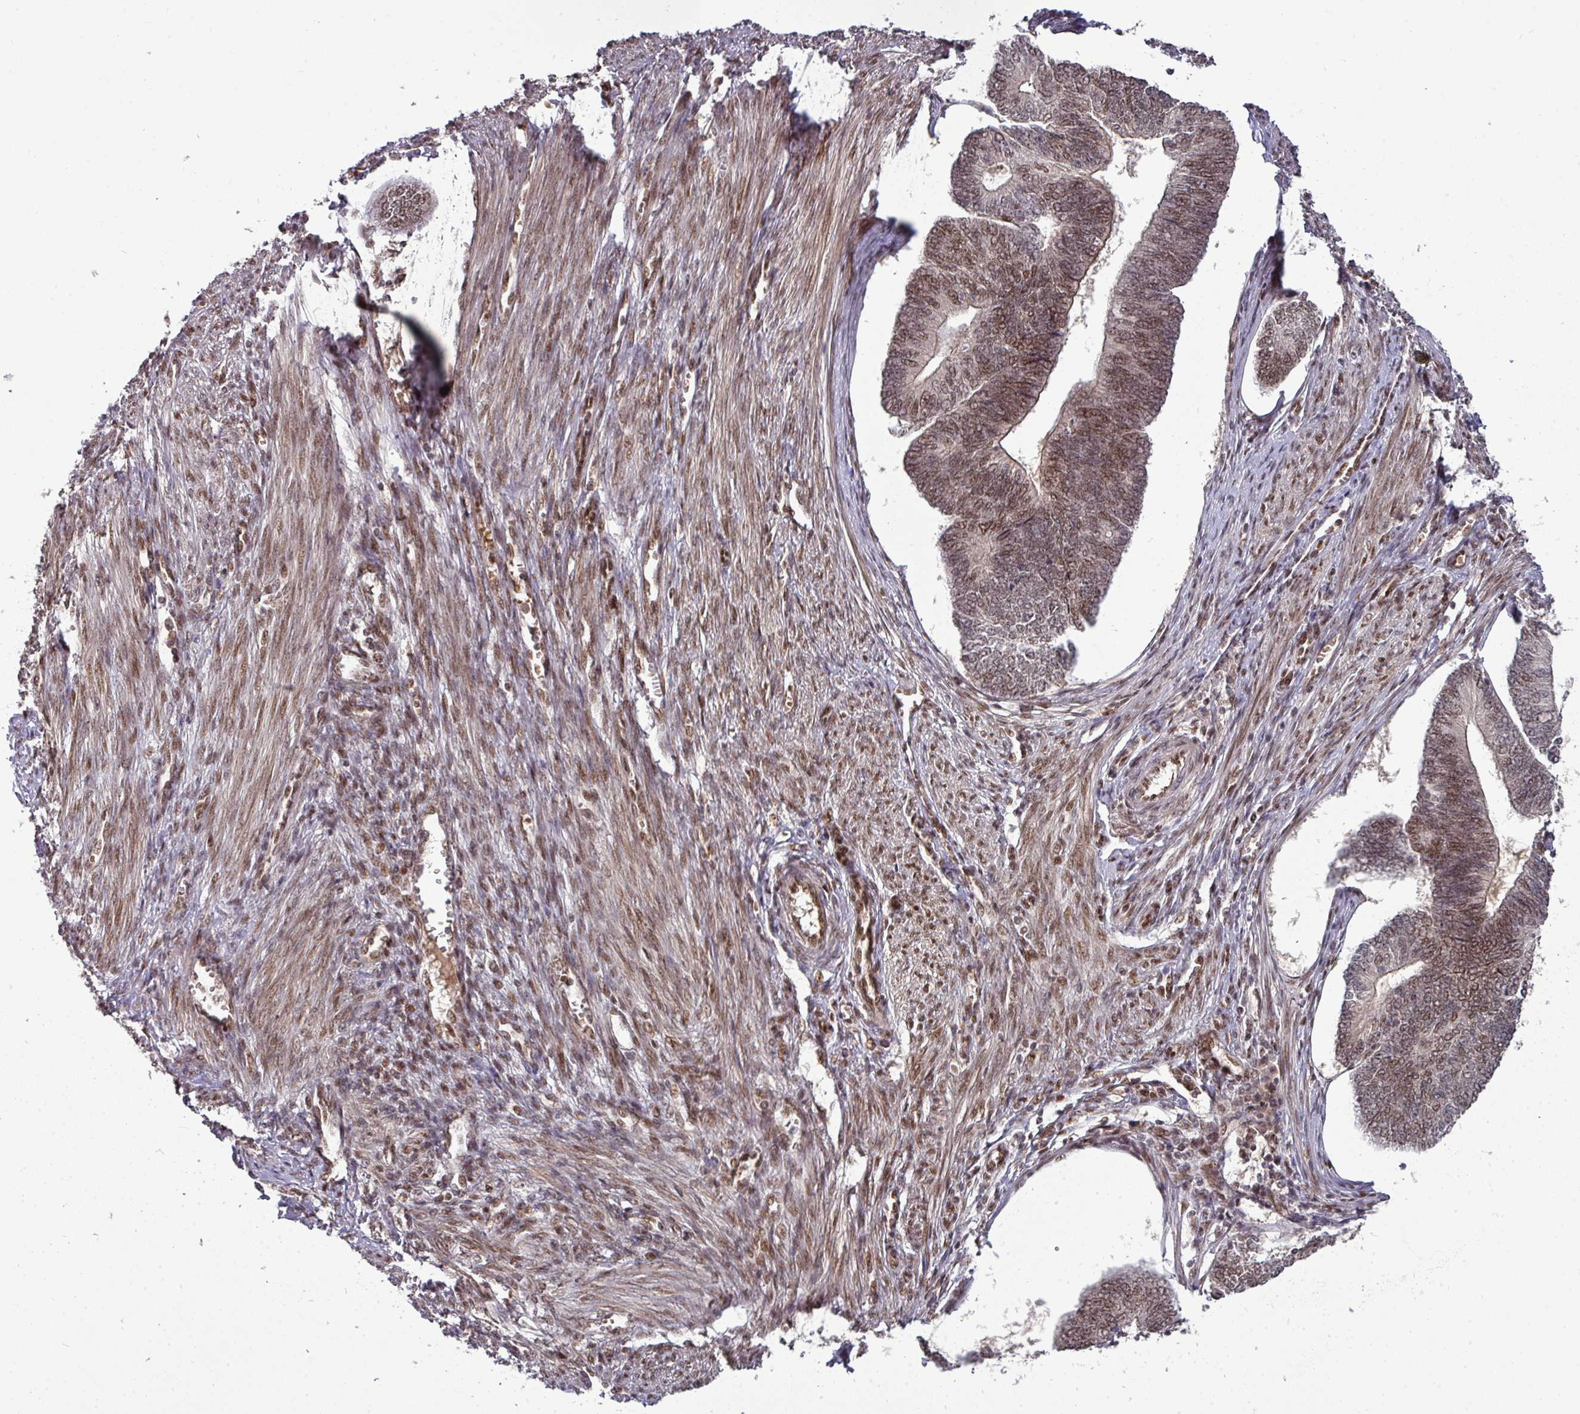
{"staining": {"intensity": "moderate", "quantity": ">75%", "location": "nuclear"}, "tissue": "endometrial cancer", "cell_type": "Tumor cells", "image_type": "cancer", "snomed": [{"axis": "morphology", "description": "Adenocarcinoma, NOS"}, {"axis": "topography", "description": "Endometrium"}], "caption": "A medium amount of moderate nuclear positivity is present in about >75% of tumor cells in endometrial cancer (adenocarcinoma) tissue.", "gene": "CIC", "patient": {"sex": "female", "age": 68}}